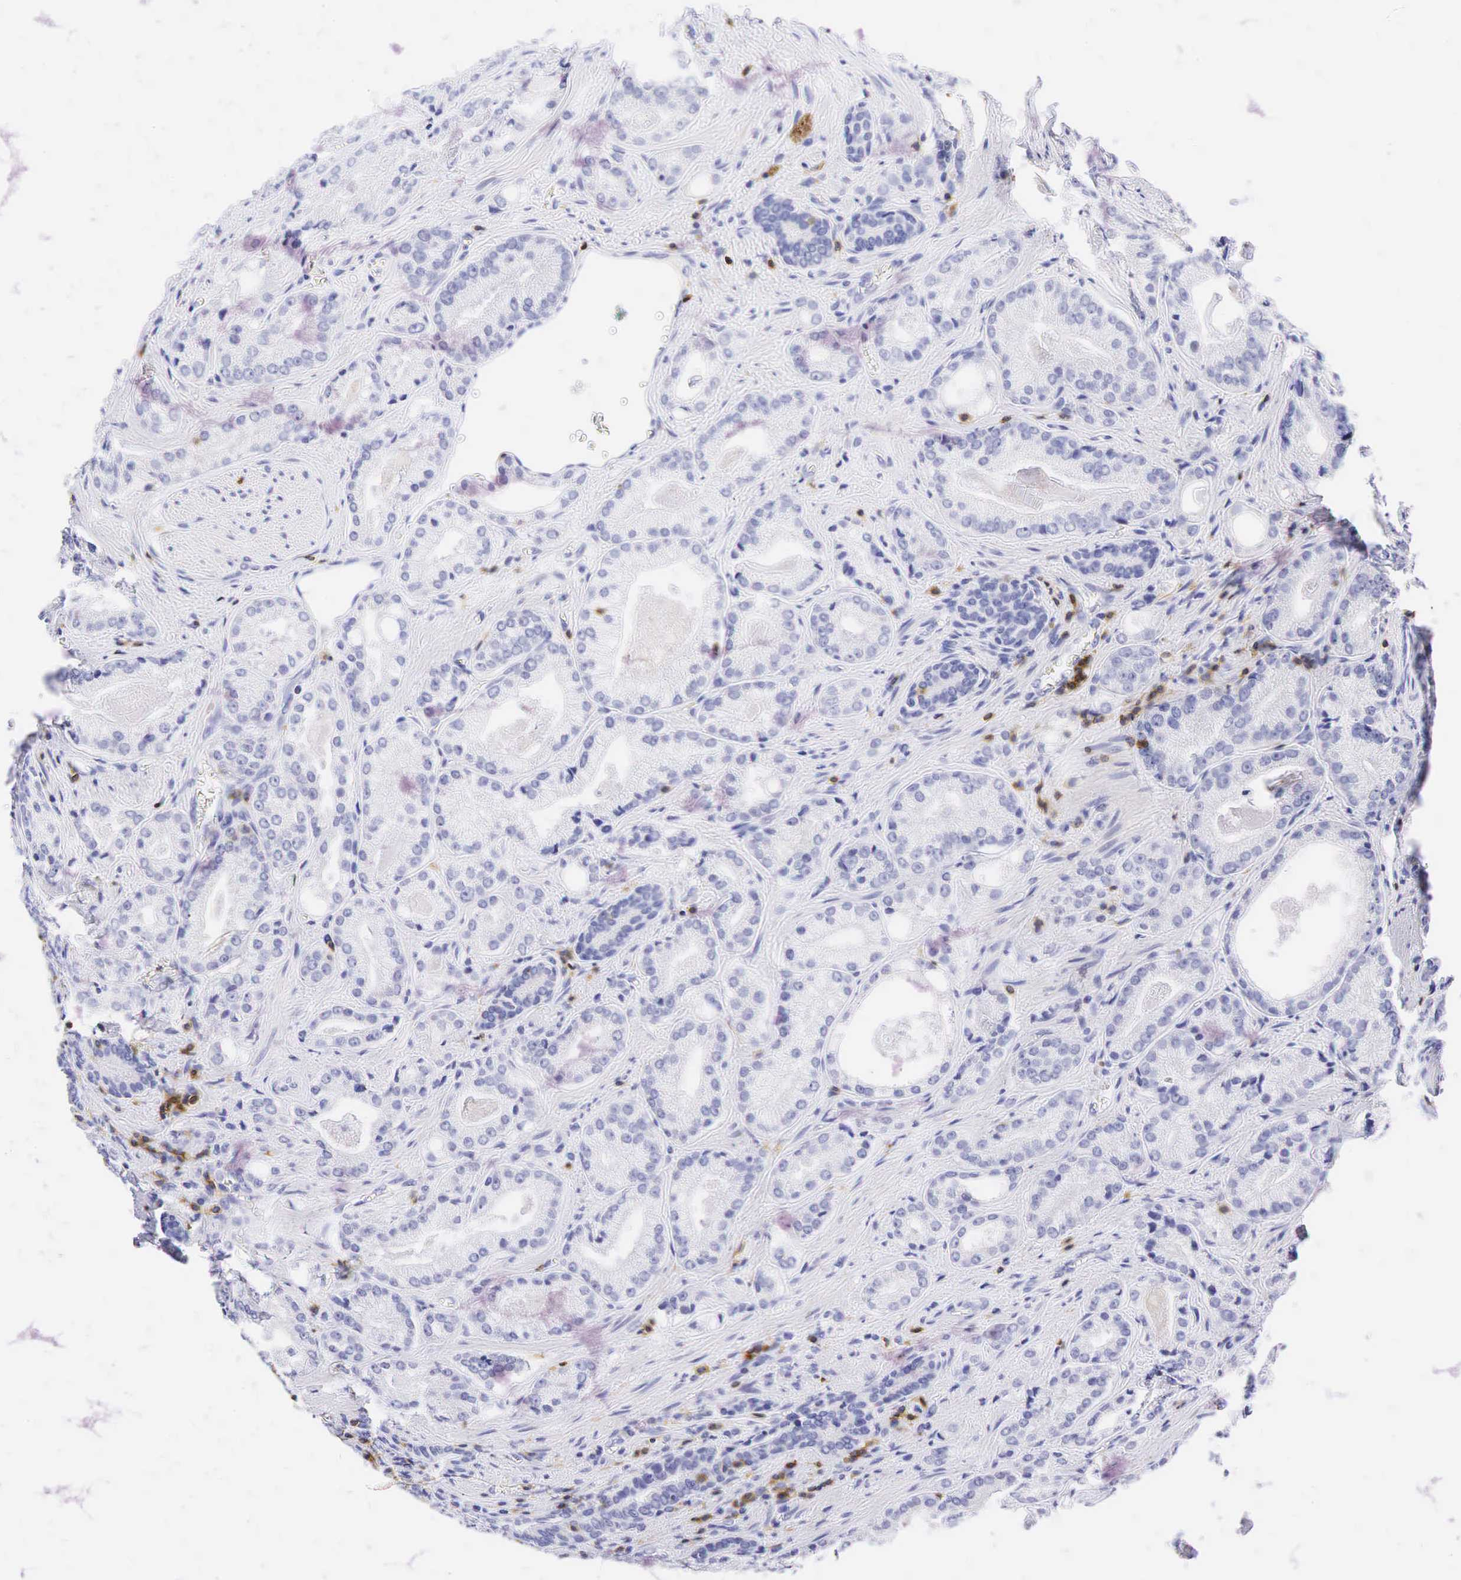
{"staining": {"intensity": "negative", "quantity": "none", "location": "none"}, "tissue": "prostate cancer", "cell_type": "Tumor cells", "image_type": "cancer", "snomed": [{"axis": "morphology", "description": "Adenocarcinoma, Medium grade"}, {"axis": "topography", "description": "Prostate"}], "caption": "Tumor cells show no significant protein positivity in prostate cancer.", "gene": "CD3E", "patient": {"sex": "male", "age": 68}}